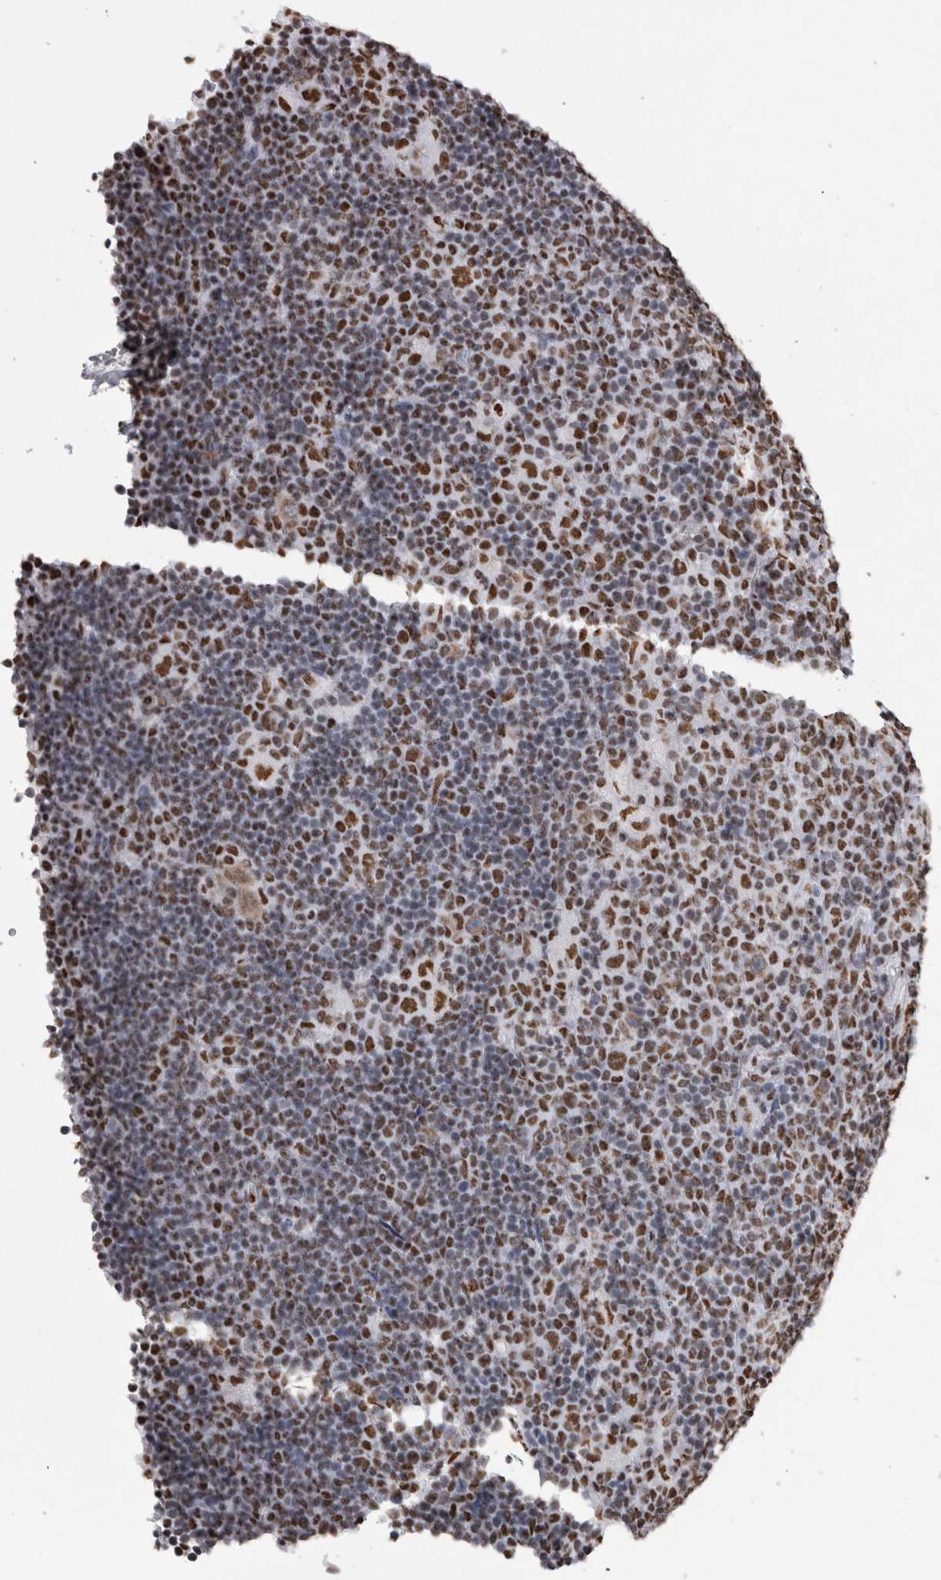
{"staining": {"intensity": "strong", "quantity": ">75%", "location": "nuclear"}, "tissue": "lymphoma", "cell_type": "Tumor cells", "image_type": "cancer", "snomed": [{"axis": "morphology", "description": "Hodgkin's disease, NOS"}, {"axis": "topography", "description": "Lymph node"}], "caption": "A brown stain labels strong nuclear positivity of a protein in human Hodgkin's disease tumor cells. The protein of interest is stained brown, and the nuclei are stained in blue (DAB IHC with brightfield microscopy, high magnification).", "gene": "ALPK3", "patient": {"sex": "female", "age": 57}}